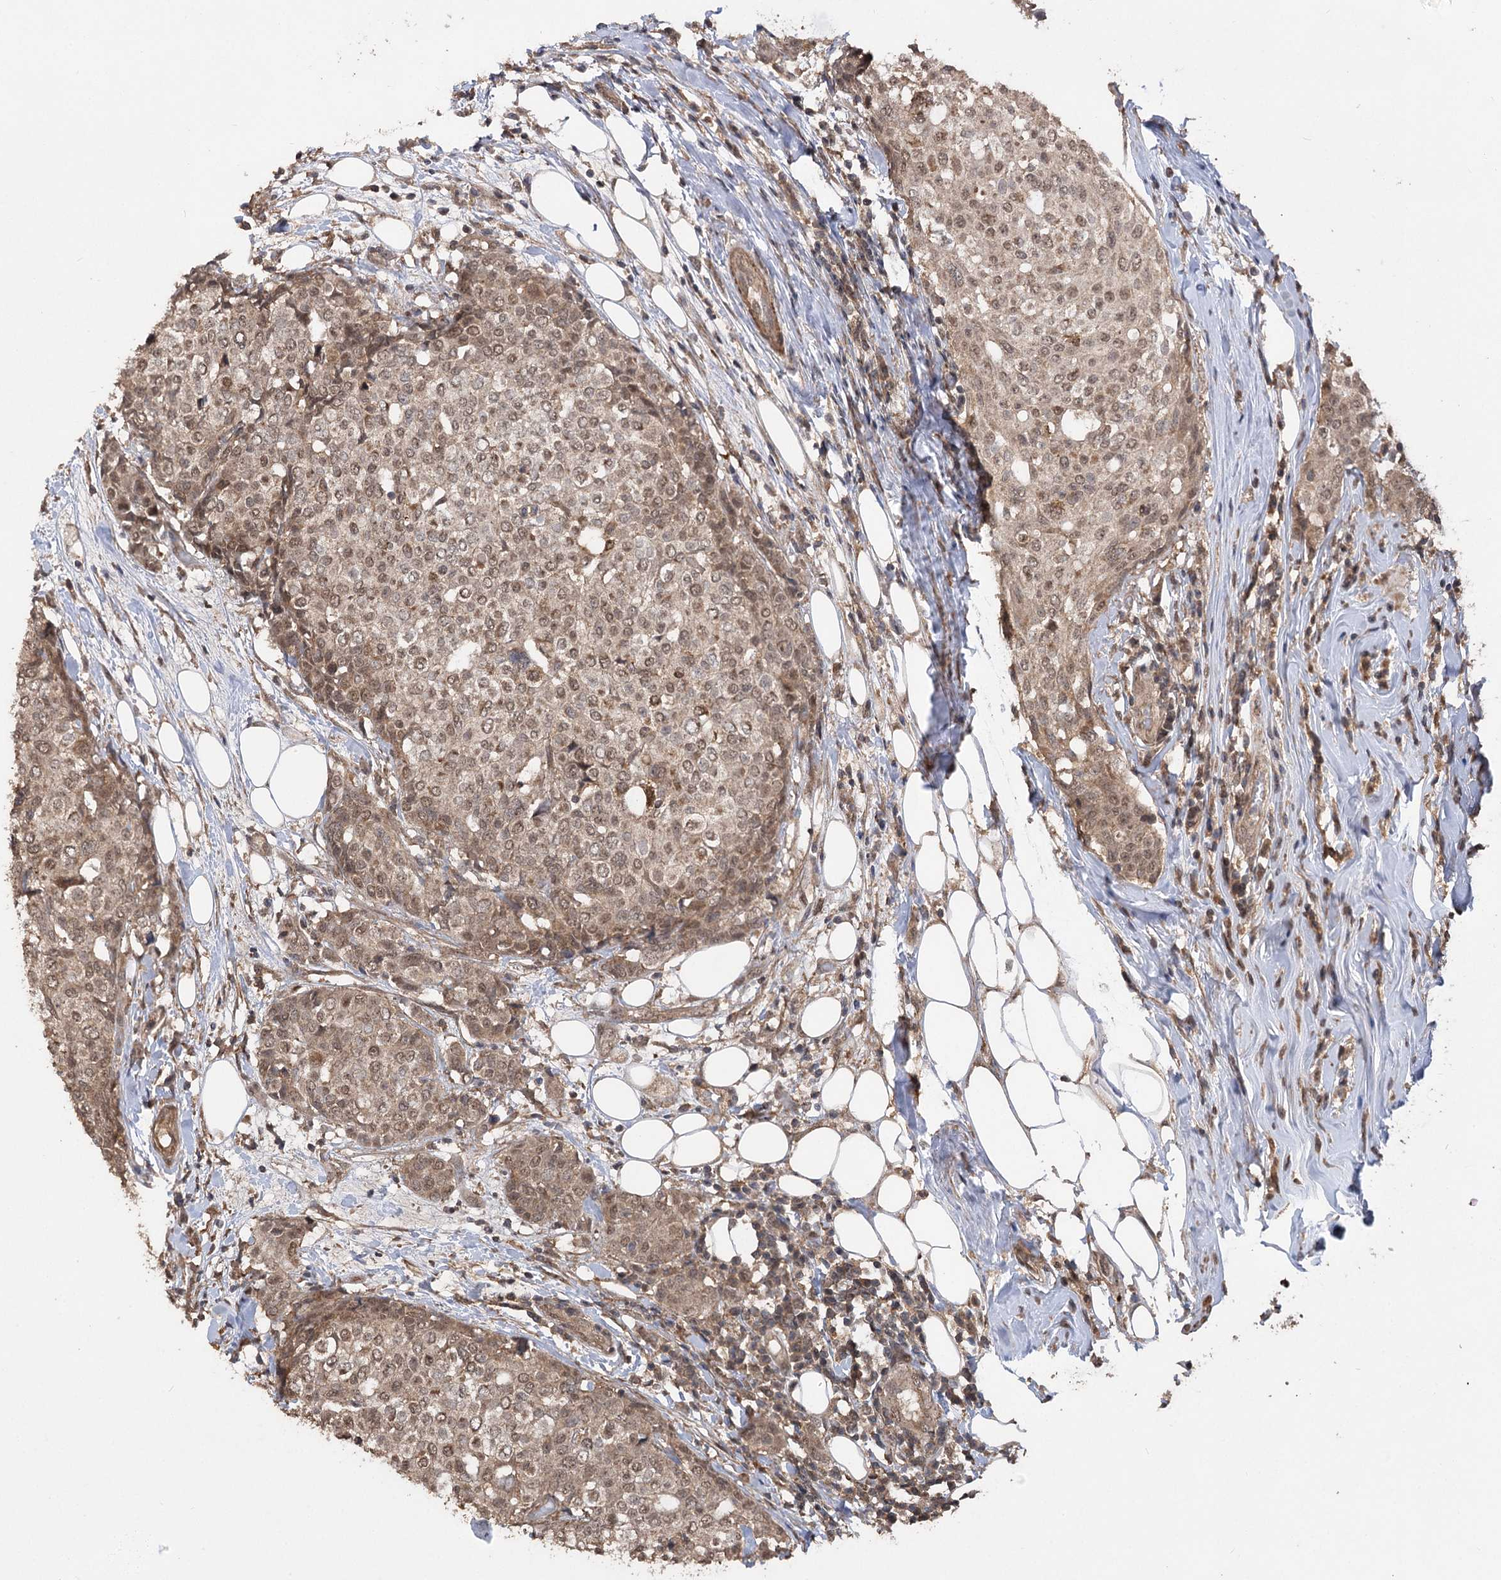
{"staining": {"intensity": "moderate", "quantity": ">75%", "location": "cytoplasmic/membranous,nuclear"}, "tissue": "breast cancer", "cell_type": "Tumor cells", "image_type": "cancer", "snomed": [{"axis": "morphology", "description": "Lobular carcinoma"}, {"axis": "topography", "description": "Breast"}], "caption": "Tumor cells exhibit medium levels of moderate cytoplasmic/membranous and nuclear positivity in approximately >75% of cells in breast cancer (lobular carcinoma). The protein of interest is shown in brown color, while the nuclei are stained blue.", "gene": "TENM2", "patient": {"sex": "female", "age": 51}}